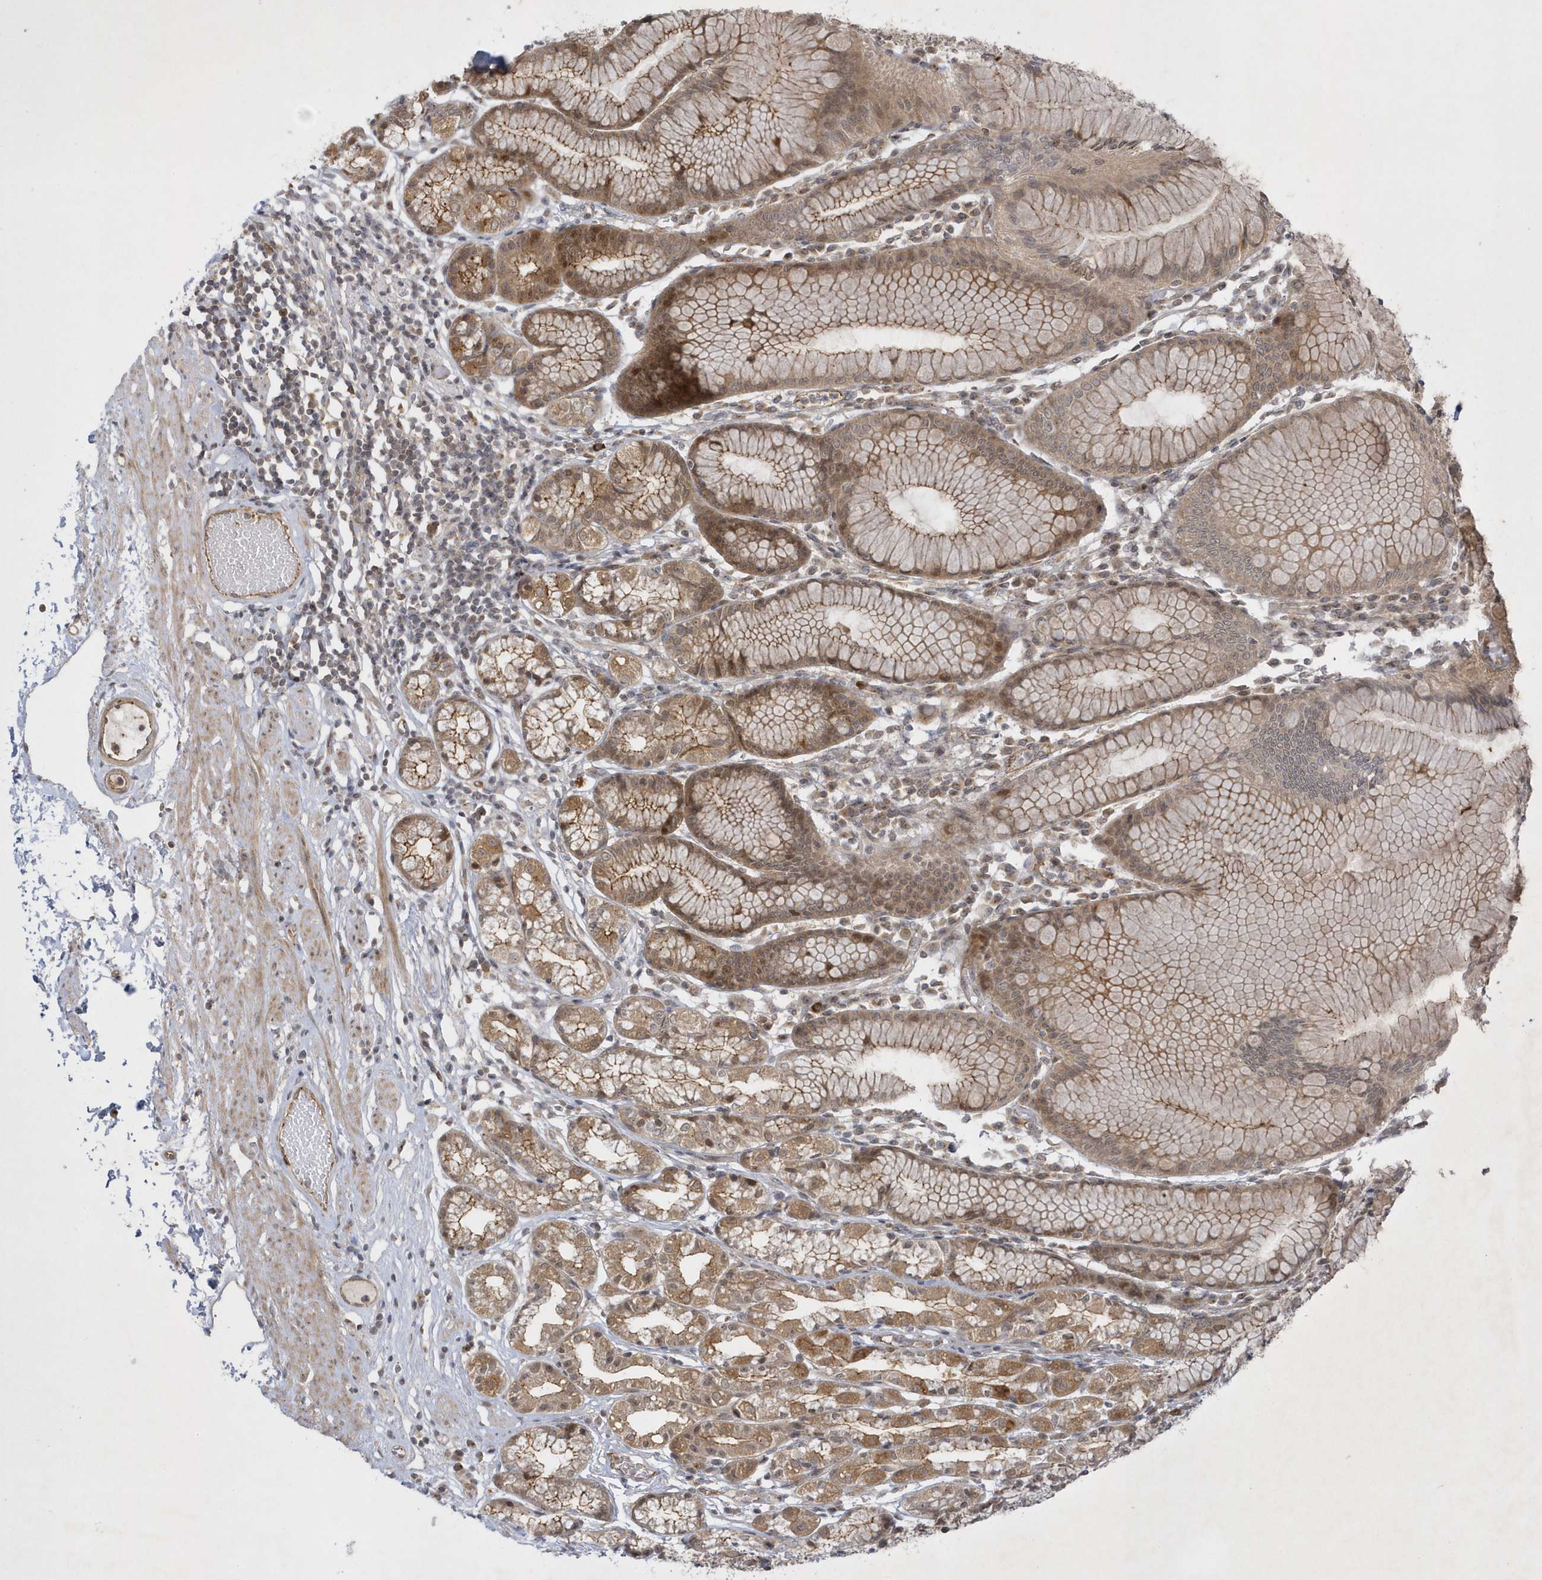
{"staining": {"intensity": "moderate", "quantity": ">75%", "location": "cytoplasmic/membranous,nuclear"}, "tissue": "stomach", "cell_type": "Glandular cells", "image_type": "normal", "snomed": [{"axis": "morphology", "description": "Normal tissue, NOS"}, {"axis": "topography", "description": "Stomach"}], "caption": "Immunohistochemistry staining of benign stomach, which demonstrates medium levels of moderate cytoplasmic/membranous,nuclear positivity in approximately >75% of glandular cells indicating moderate cytoplasmic/membranous,nuclear protein staining. The staining was performed using DAB (3,3'-diaminobenzidine) (brown) for protein detection and nuclei were counterstained in hematoxylin (blue).", "gene": "NAF1", "patient": {"sex": "female", "age": 57}}